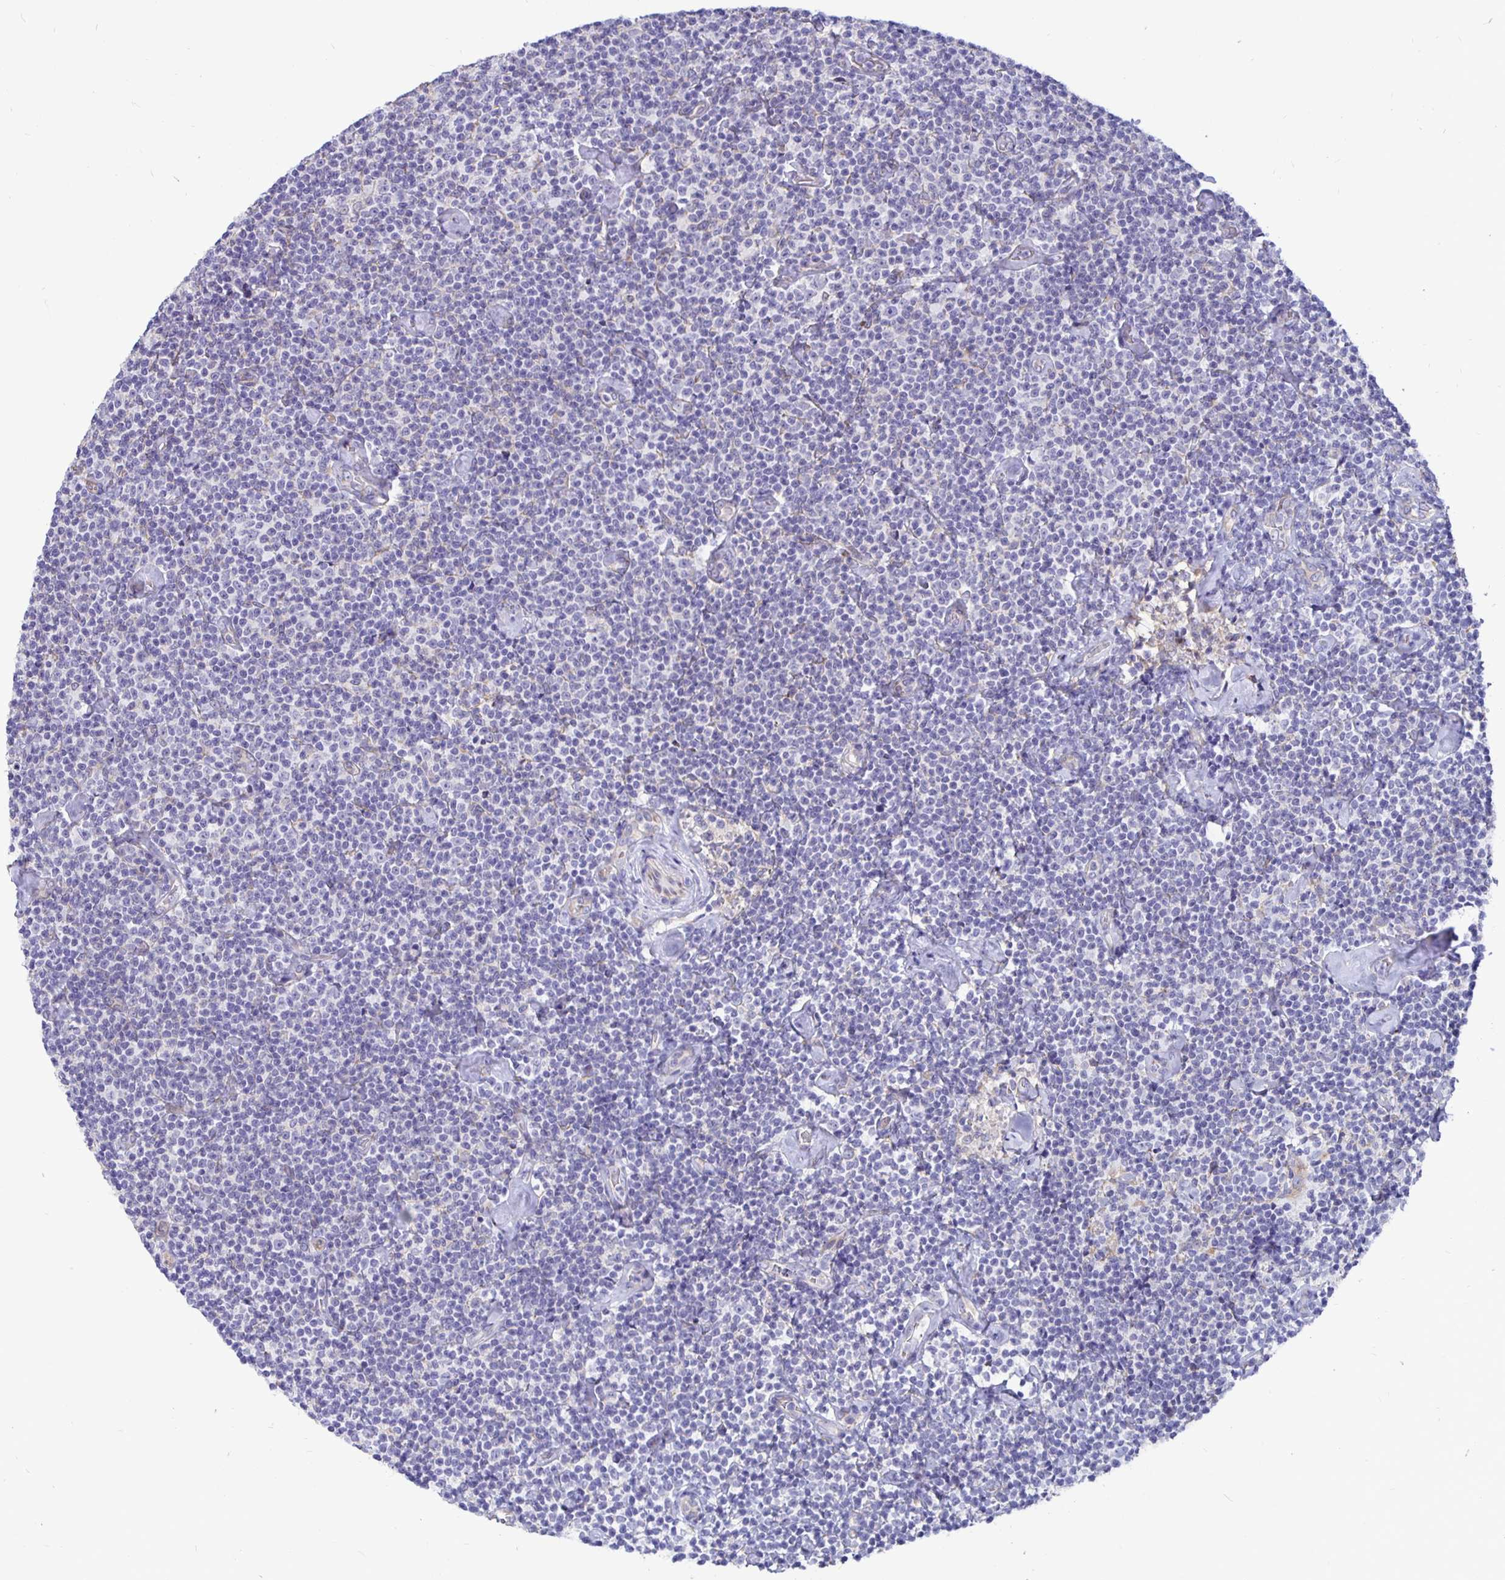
{"staining": {"intensity": "negative", "quantity": "none", "location": "none"}, "tissue": "lymphoma", "cell_type": "Tumor cells", "image_type": "cancer", "snomed": [{"axis": "morphology", "description": "Malignant lymphoma, non-Hodgkin's type, Low grade"}, {"axis": "topography", "description": "Lymph node"}], "caption": "Histopathology image shows no significant protein expression in tumor cells of lymphoma.", "gene": "DNAI2", "patient": {"sex": "male", "age": 81}}